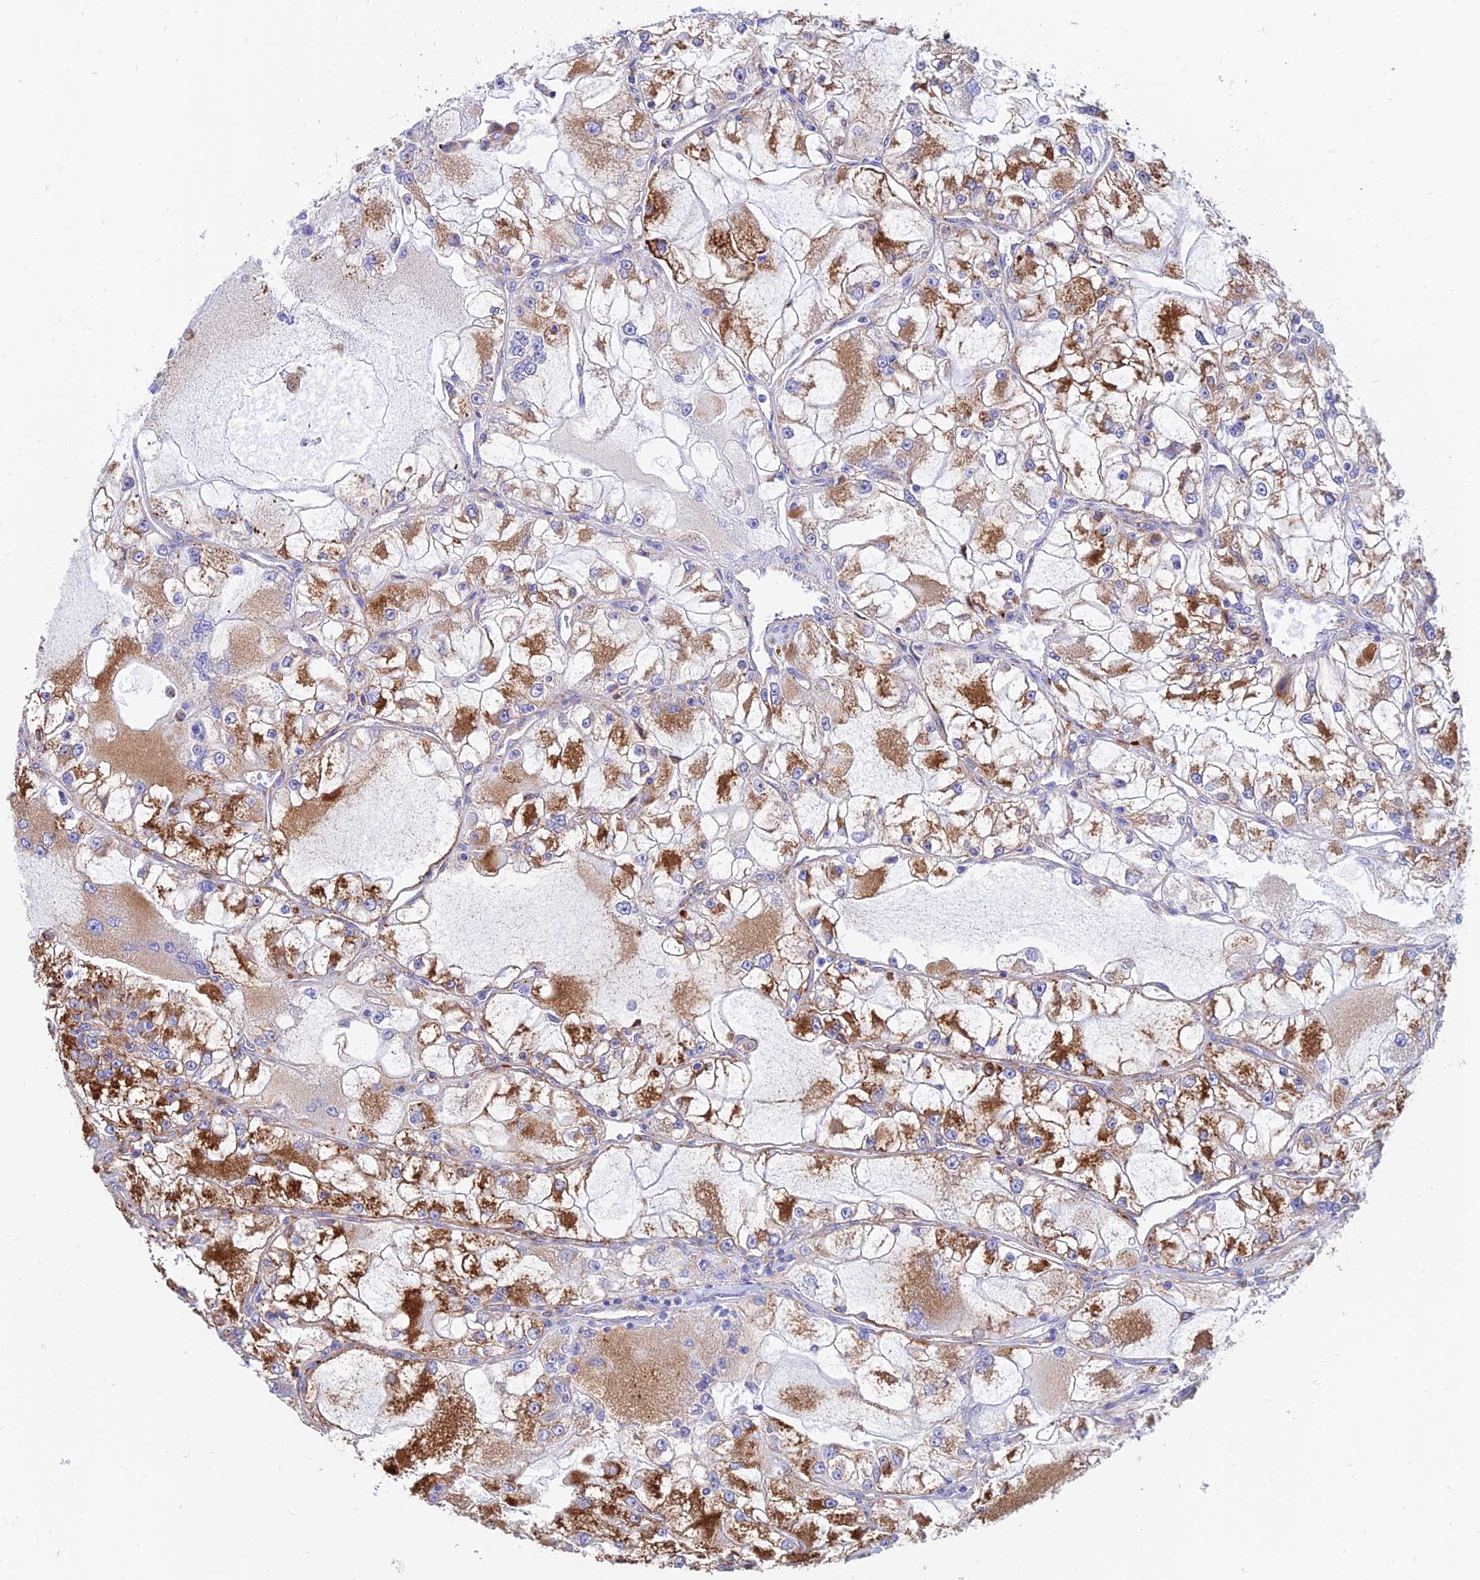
{"staining": {"intensity": "strong", "quantity": "25%-75%", "location": "cytoplasmic/membranous"}, "tissue": "renal cancer", "cell_type": "Tumor cells", "image_type": "cancer", "snomed": [{"axis": "morphology", "description": "Adenocarcinoma, NOS"}, {"axis": "topography", "description": "Kidney"}], "caption": "A photomicrograph of adenocarcinoma (renal) stained for a protein reveals strong cytoplasmic/membranous brown staining in tumor cells.", "gene": "SPNS1", "patient": {"sex": "female", "age": 72}}